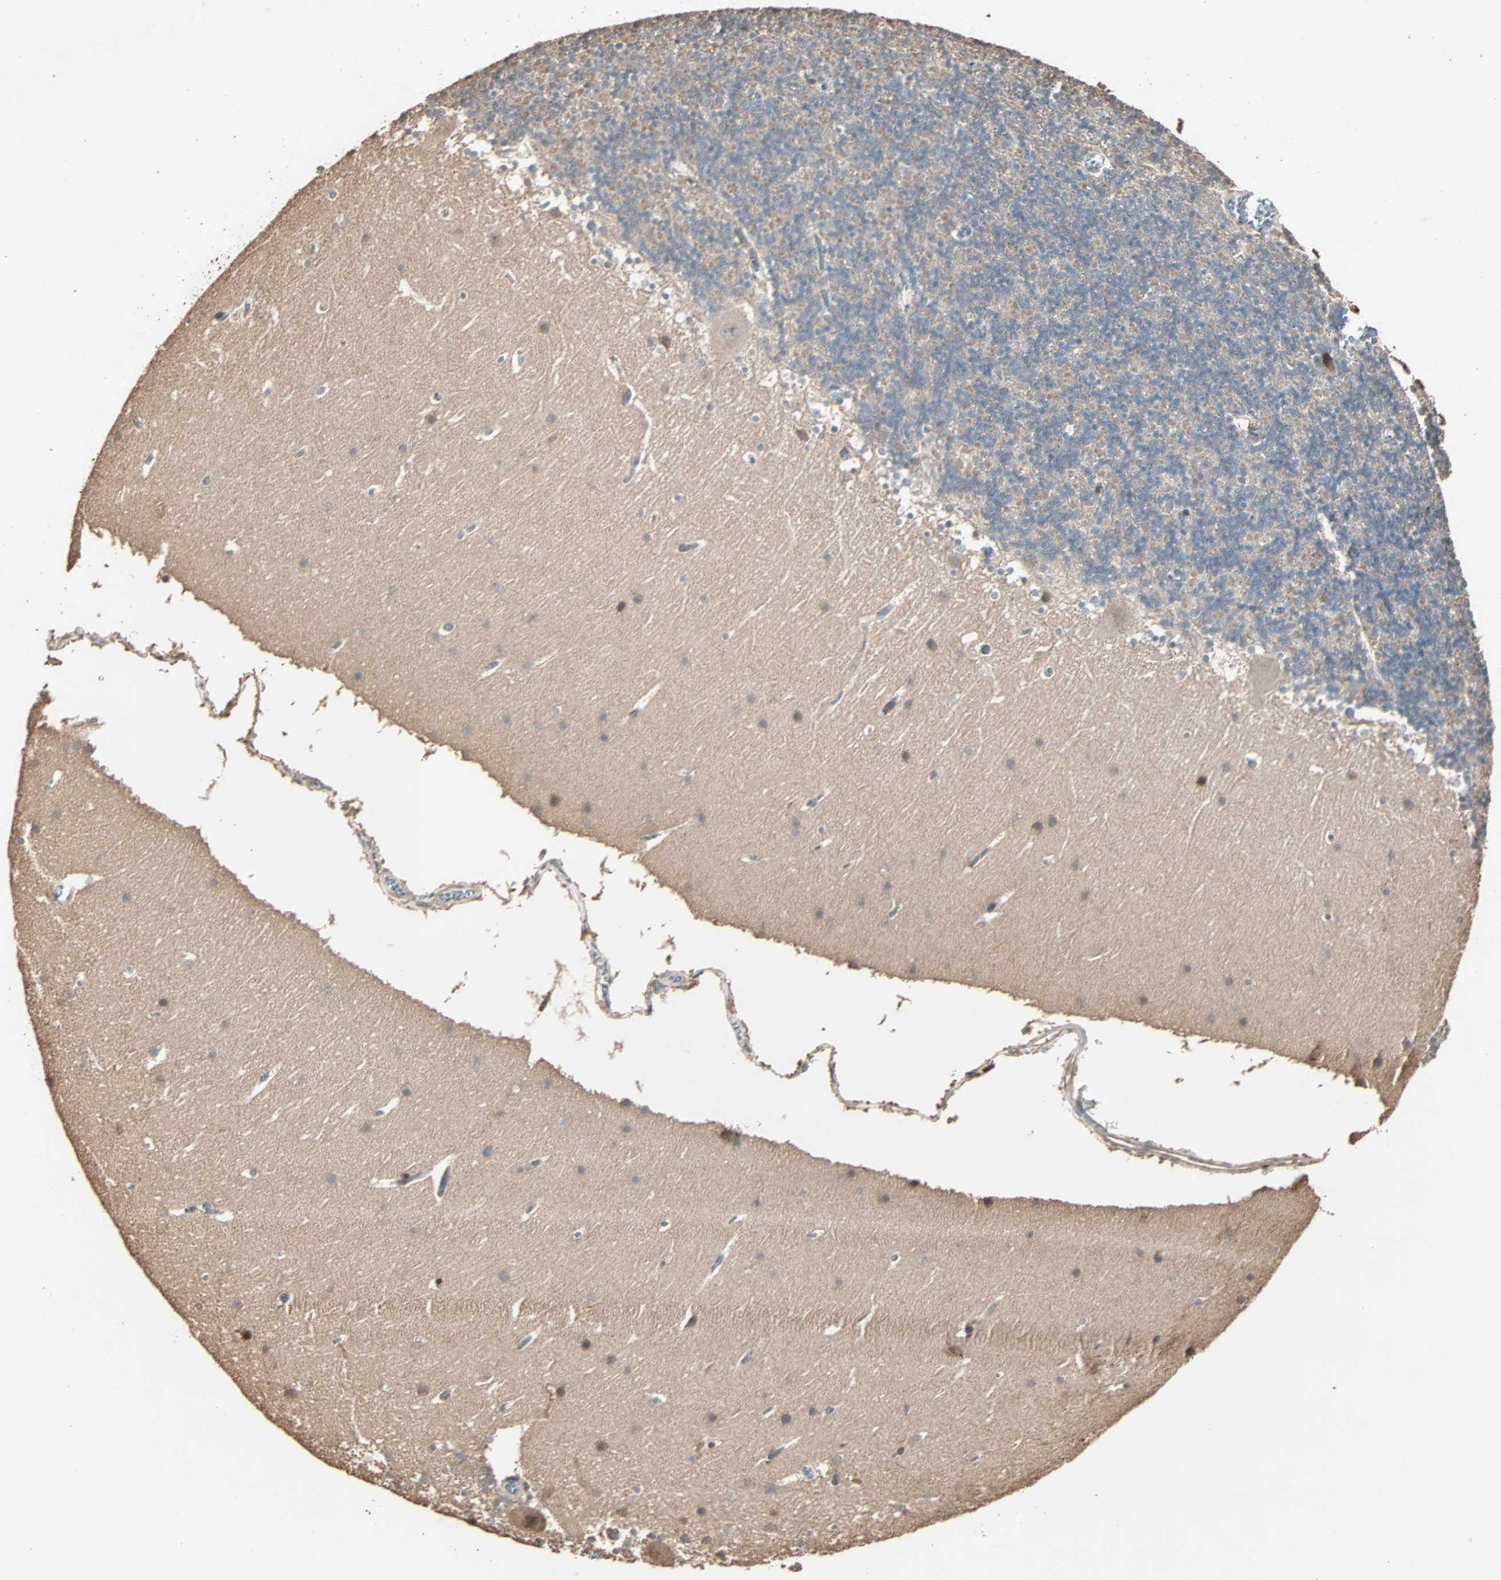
{"staining": {"intensity": "weak", "quantity": "25%-75%", "location": "cytoplasmic/membranous"}, "tissue": "cerebellum", "cell_type": "Cells in granular layer", "image_type": "normal", "snomed": [{"axis": "morphology", "description": "Normal tissue, NOS"}, {"axis": "topography", "description": "Cerebellum"}], "caption": "About 25%-75% of cells in granular layer in unremarkable human cerebellum reveal weak cytoplasmic/membranous protein expression as visualized by brown immunohistochemical staining.", "gene": "CALCRL", "patient": {"sex": "male", "age": 45}}